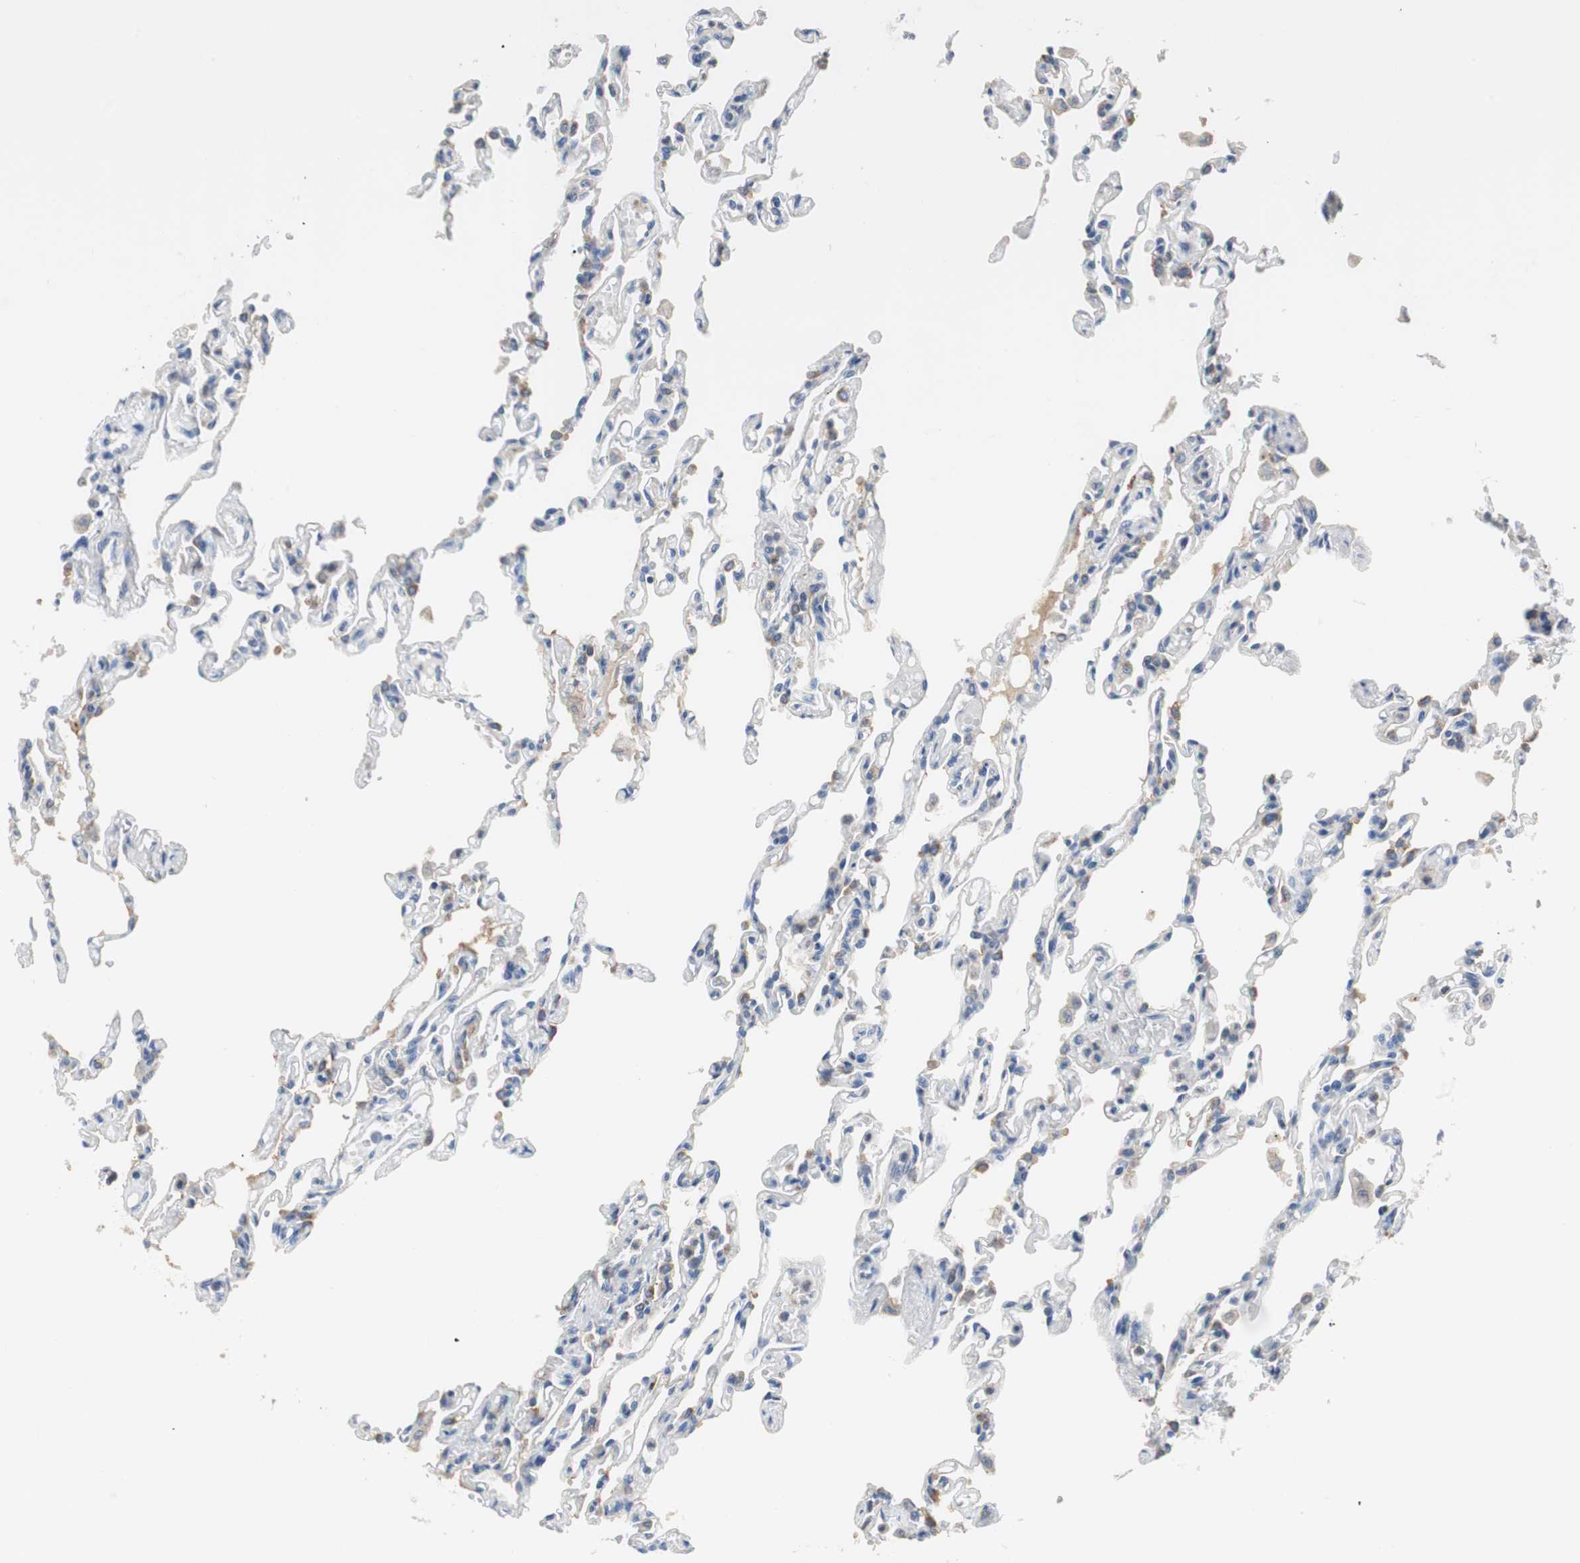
{"staining": {"intensity": "negative", "quantity": "none", "location": "none"}, "tissue": "lung", "cell_type": "Alveolar cells", "image_type": "normal", "snomed": [{"axis": "morphology", "description": "Normal tissue, NOS"}, {"axis": "topography", "description": "Lung"}], "caption": "Immunohistochemistry (IHC) photomicrograph of unremarkable lung stained for a protein (brown), which exhibits no expression in alveolar cells. (Immunohistochemistry (IHC), brightfield microscopy, high magnification).", "gene": "ALPL", "patient": {"sex": "male", "age": 21}}